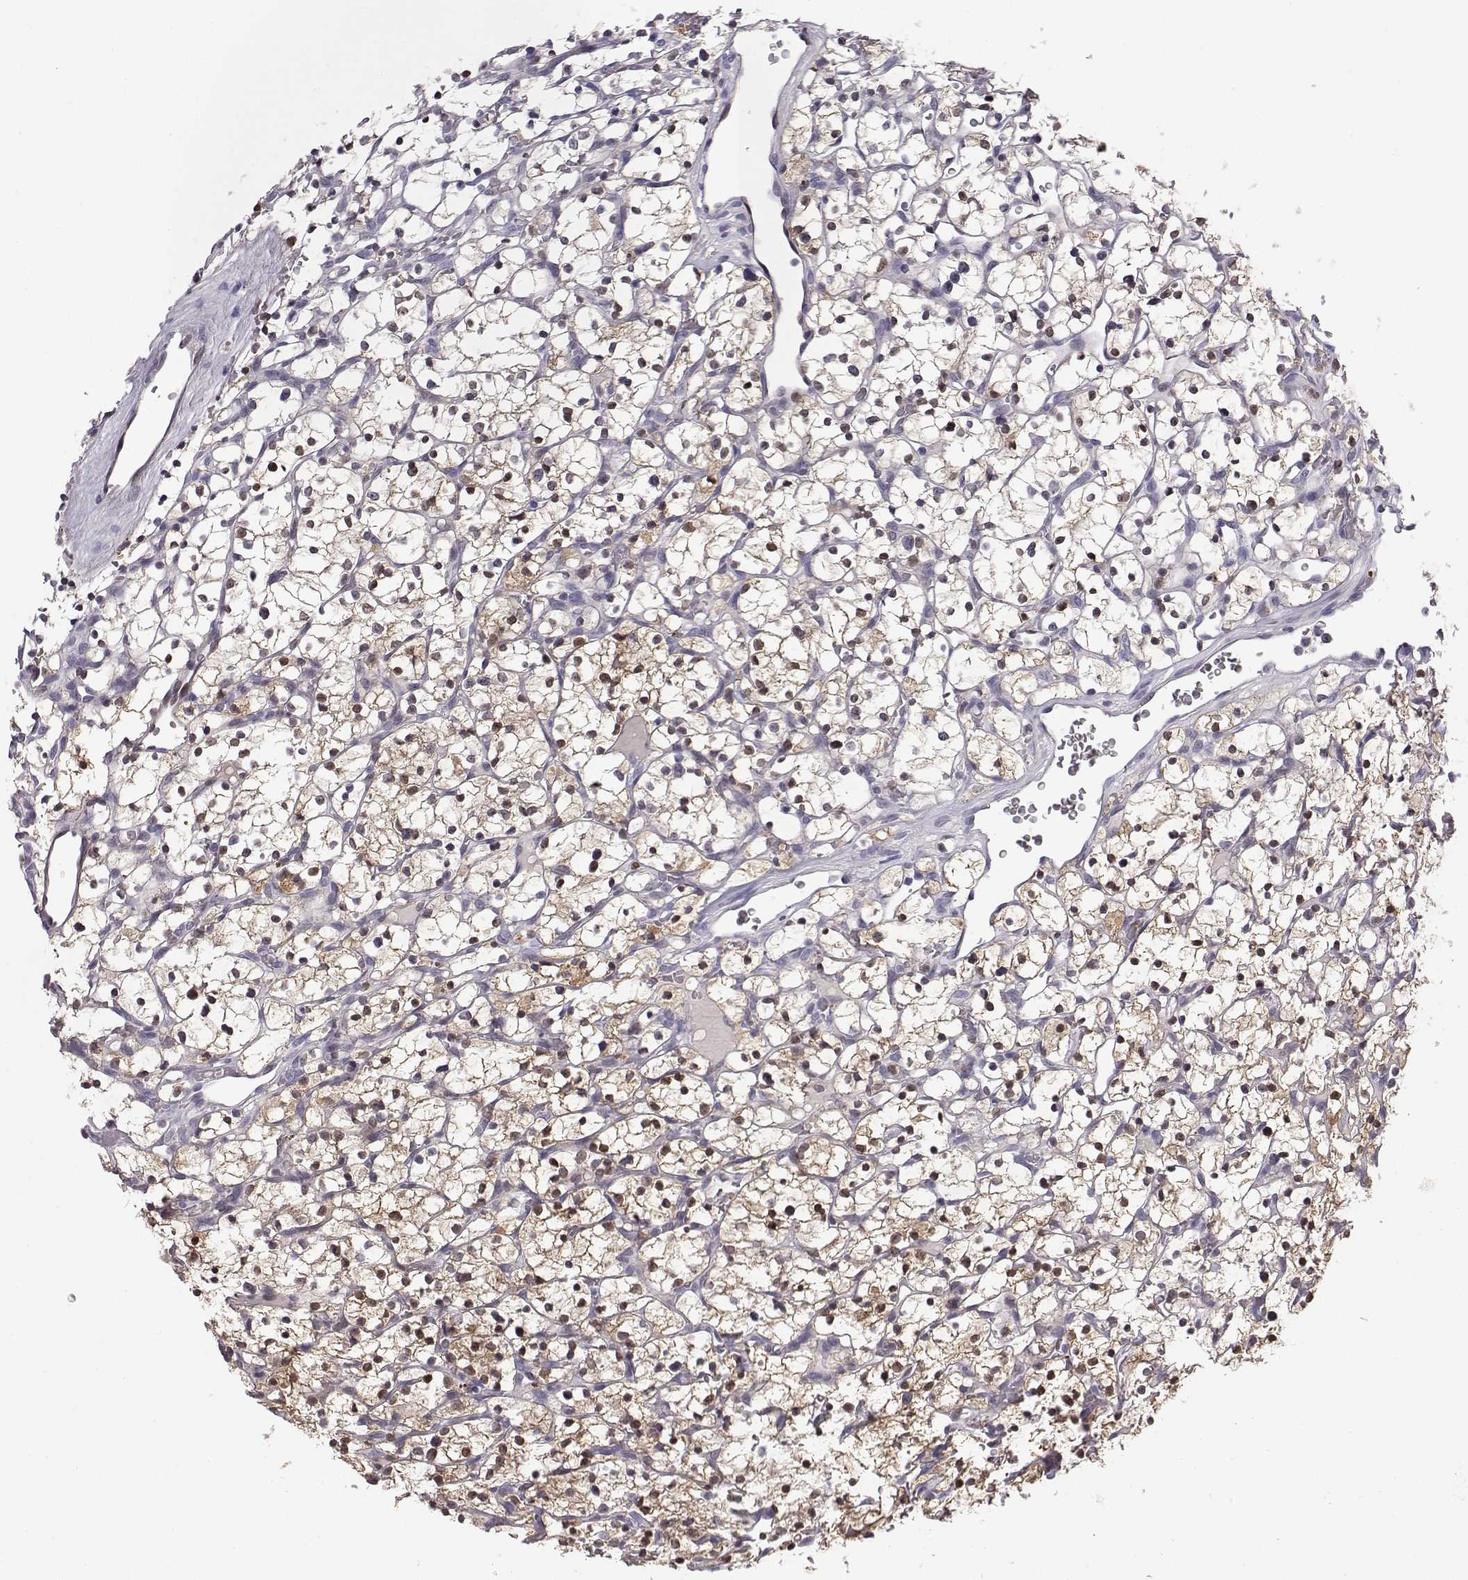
{"staining": {"intensity": "moderate", "quantity": "<25%", "location": "cytoplasmic/membranous,nuclear"}, "tissue": "renal cancer", "cell_type": "Tumor cells", "image_type": "cancer", "snomed": [{"axis": "morphology", "description": "Adenocarcinoma, NOS"}, {"axis": "topography", "description": "Kidney"}], "caption": "IHC histopathology image of renal cancer (adenocarcinoma) stained for a protein (brown), which exhibits low levels of moderate cytoplasmic/membranous and nuclear staining in approximately <25% of tumor cells.", "gene": "AKR1B1", "patient": {"sex": "female", "age": 64}}